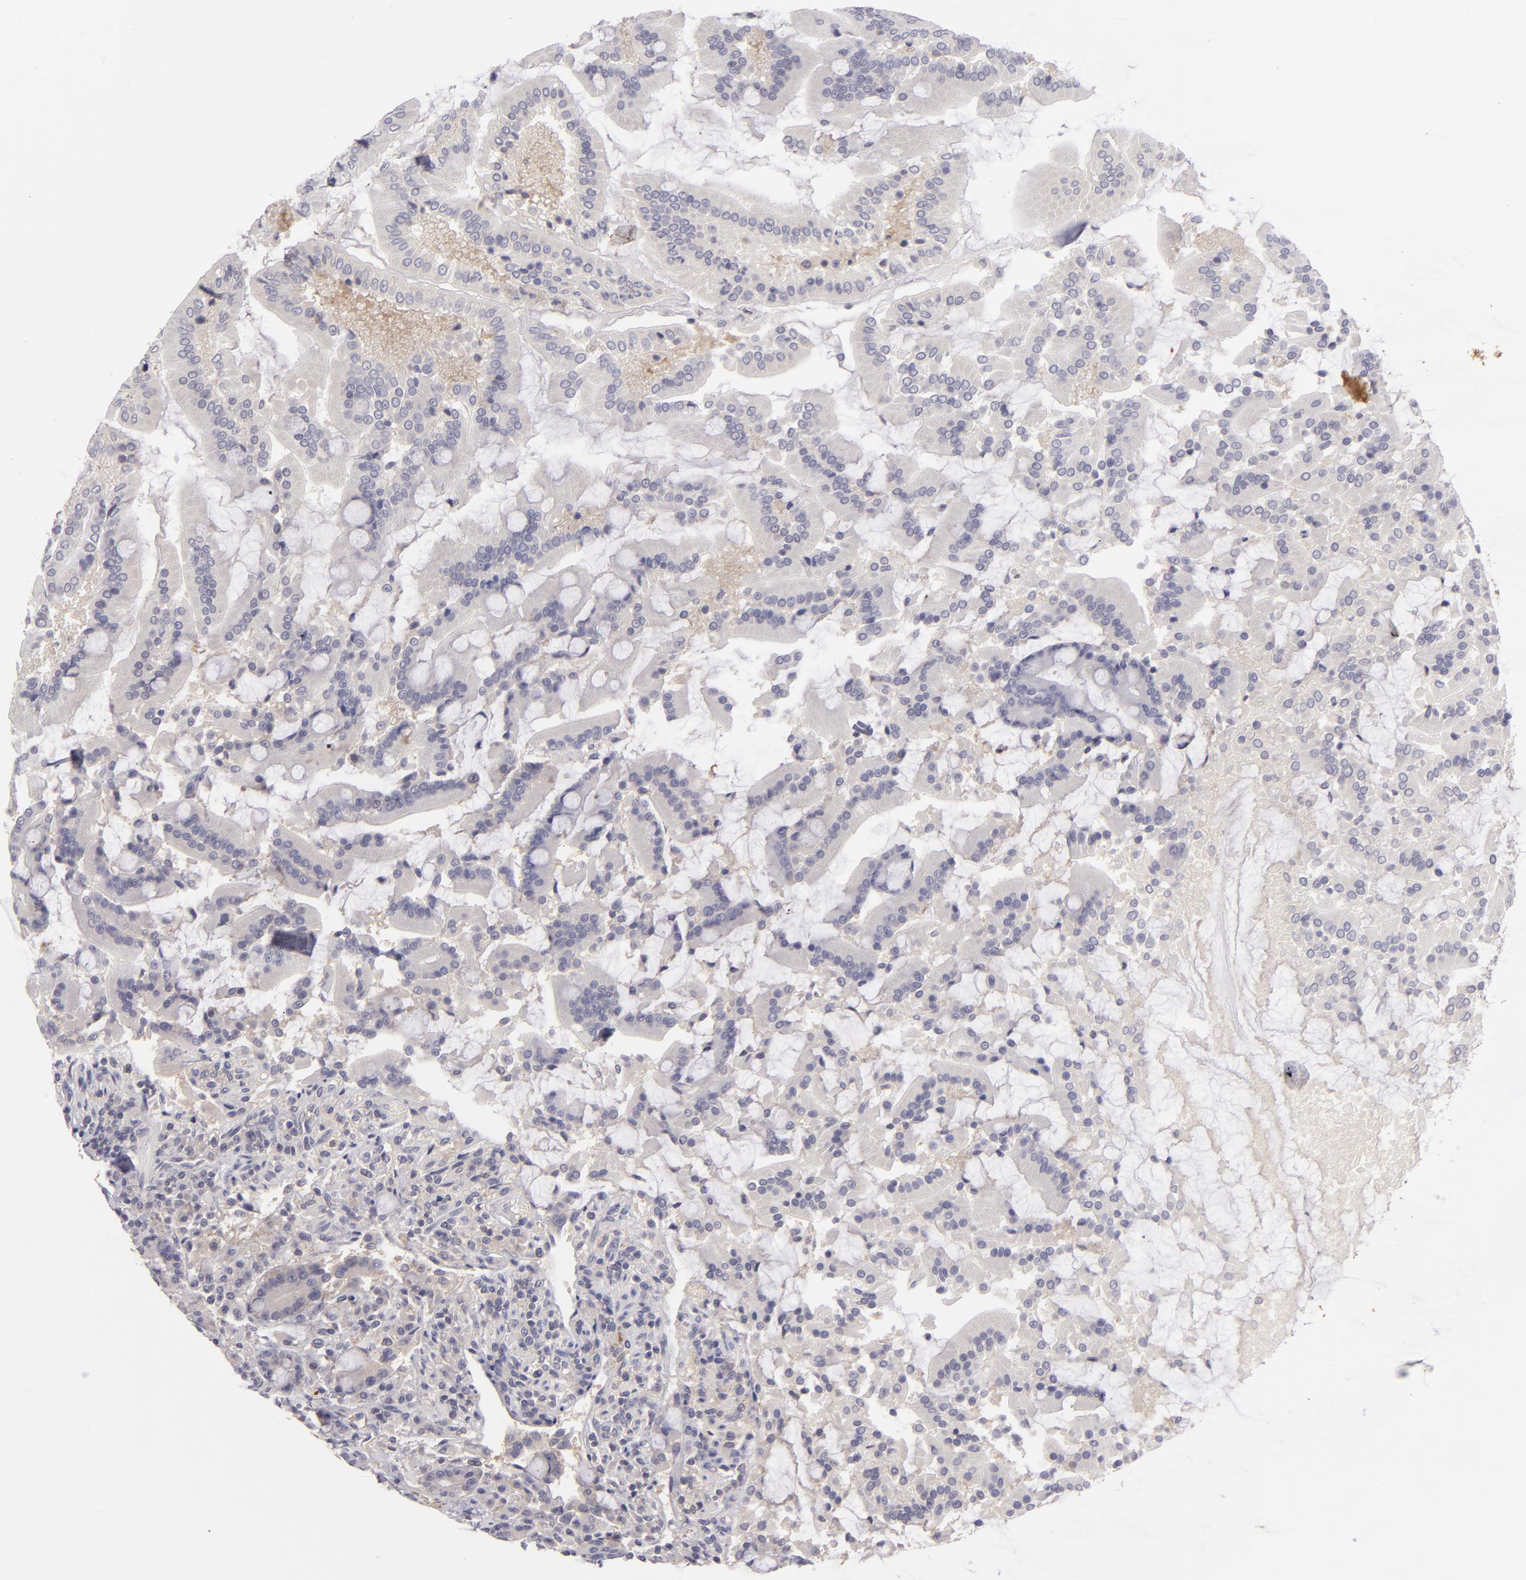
{"staining": {"intensity": "weak", "quantity": ">75%", "location": "cytoplasmic/membranous"}, "tissue": "duodenum", "cell_type": "Glandular cells", "image_type": "normal", "snomed": [{"axis": "morphology", "description": "Normal tissue, NOS"}, {"axis": "topography", "description": "Duodenum"}], "caption": "Duodenum stained with a brown dye shows weak cytoplasmic/membranous positive staining in approximately >75% of glandular cells.", "gene": "MMP10", "patient": {"sex": "female", "age": 64}}